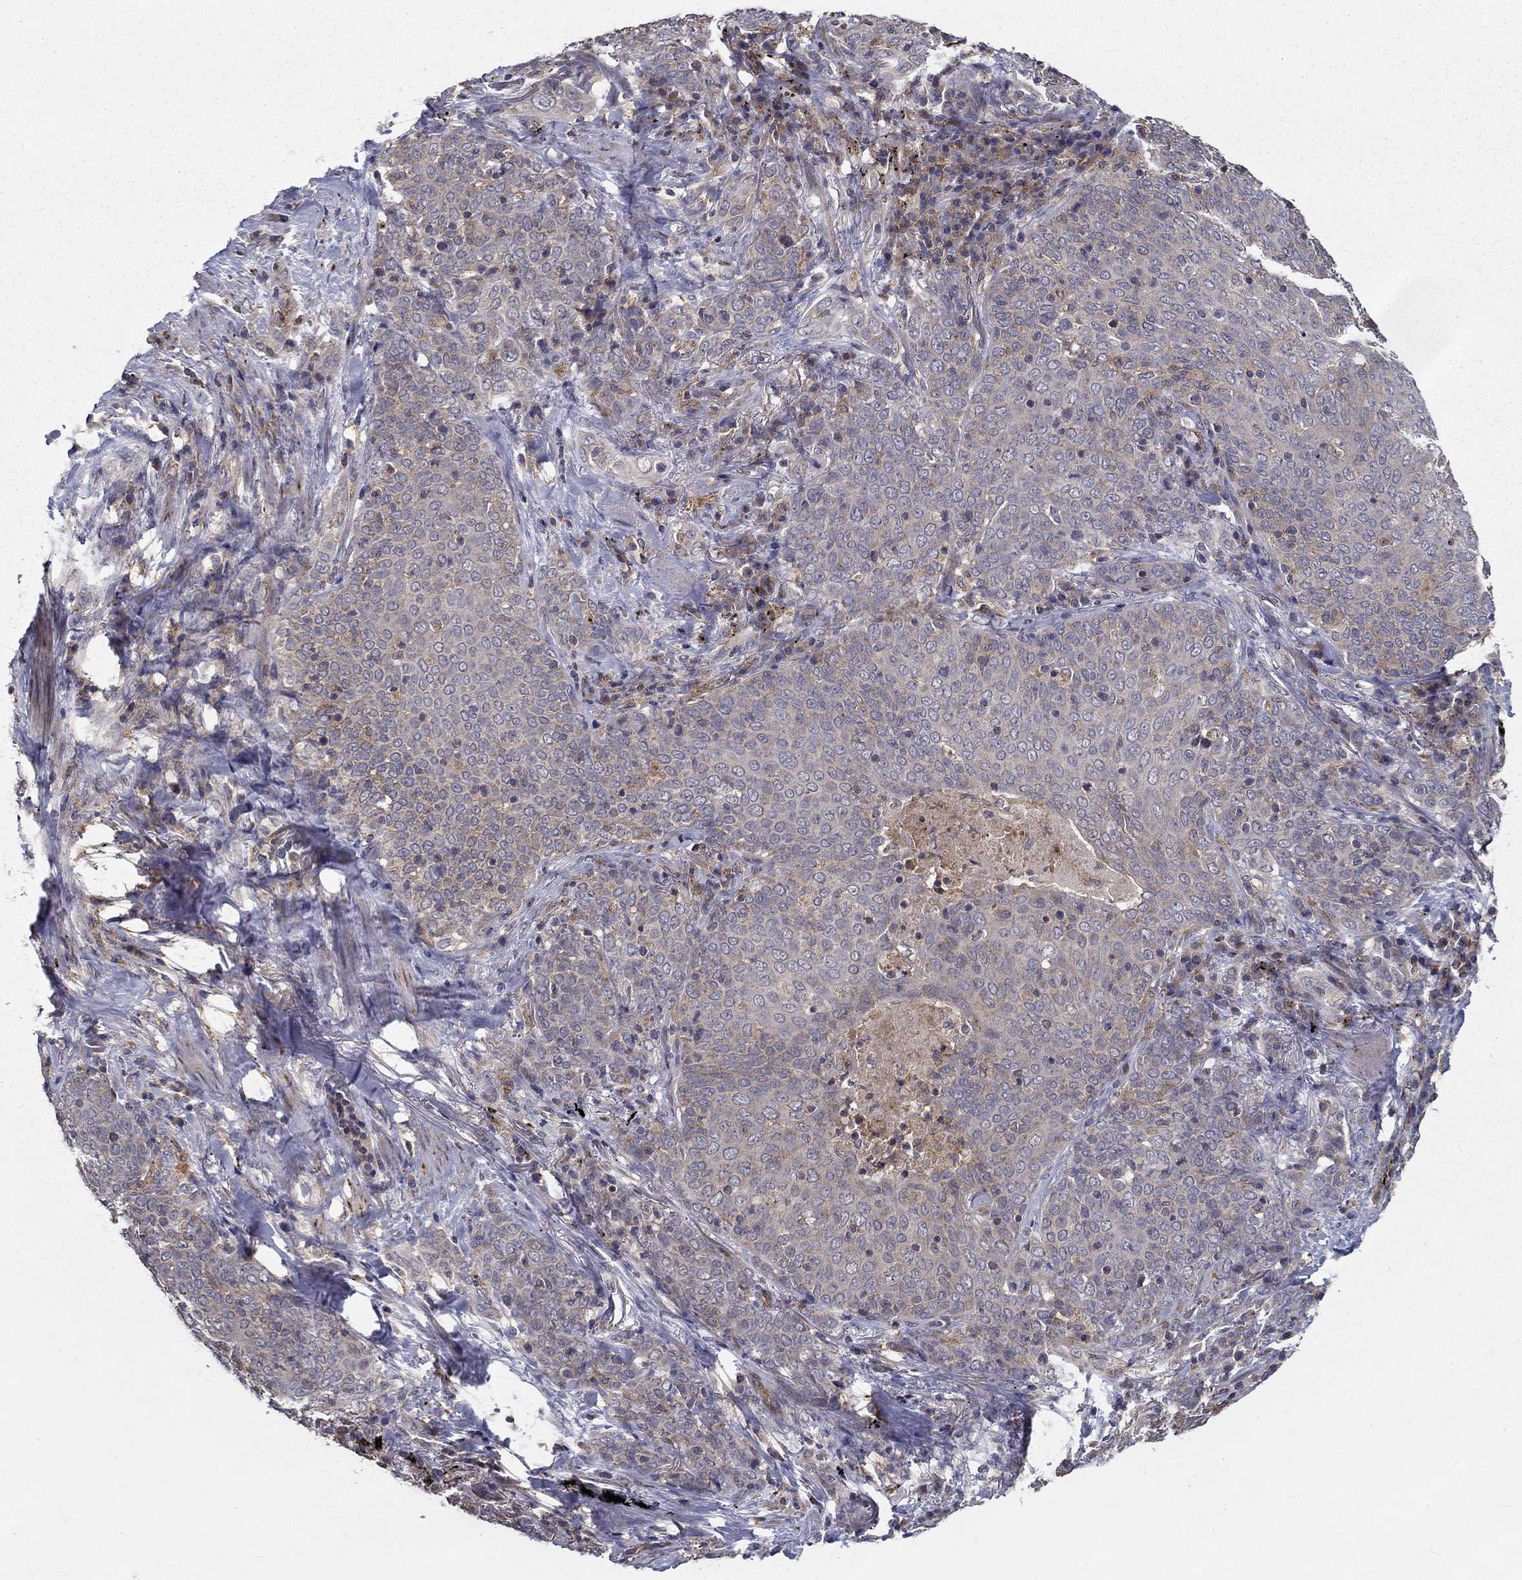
{"staining": {"intensity": "negative", "quantity": "none", "location": "none"}, "tissue": "lung cancer", "cell_type": "Tumor cells", "image_type": "cancer", "snomed": [{"axis": "morphology", "description": "Squamous cell carcinoma, NOS"}, {"axis": "topography", "description": "Lung"}], "caption": "Squamous cell carcinoma (lung) was stained to show a protein in brown. There is no significant positivity in tumor cells.", "gene": "ALDH4A1", "patient": {"sex": "male", "age": 82}}